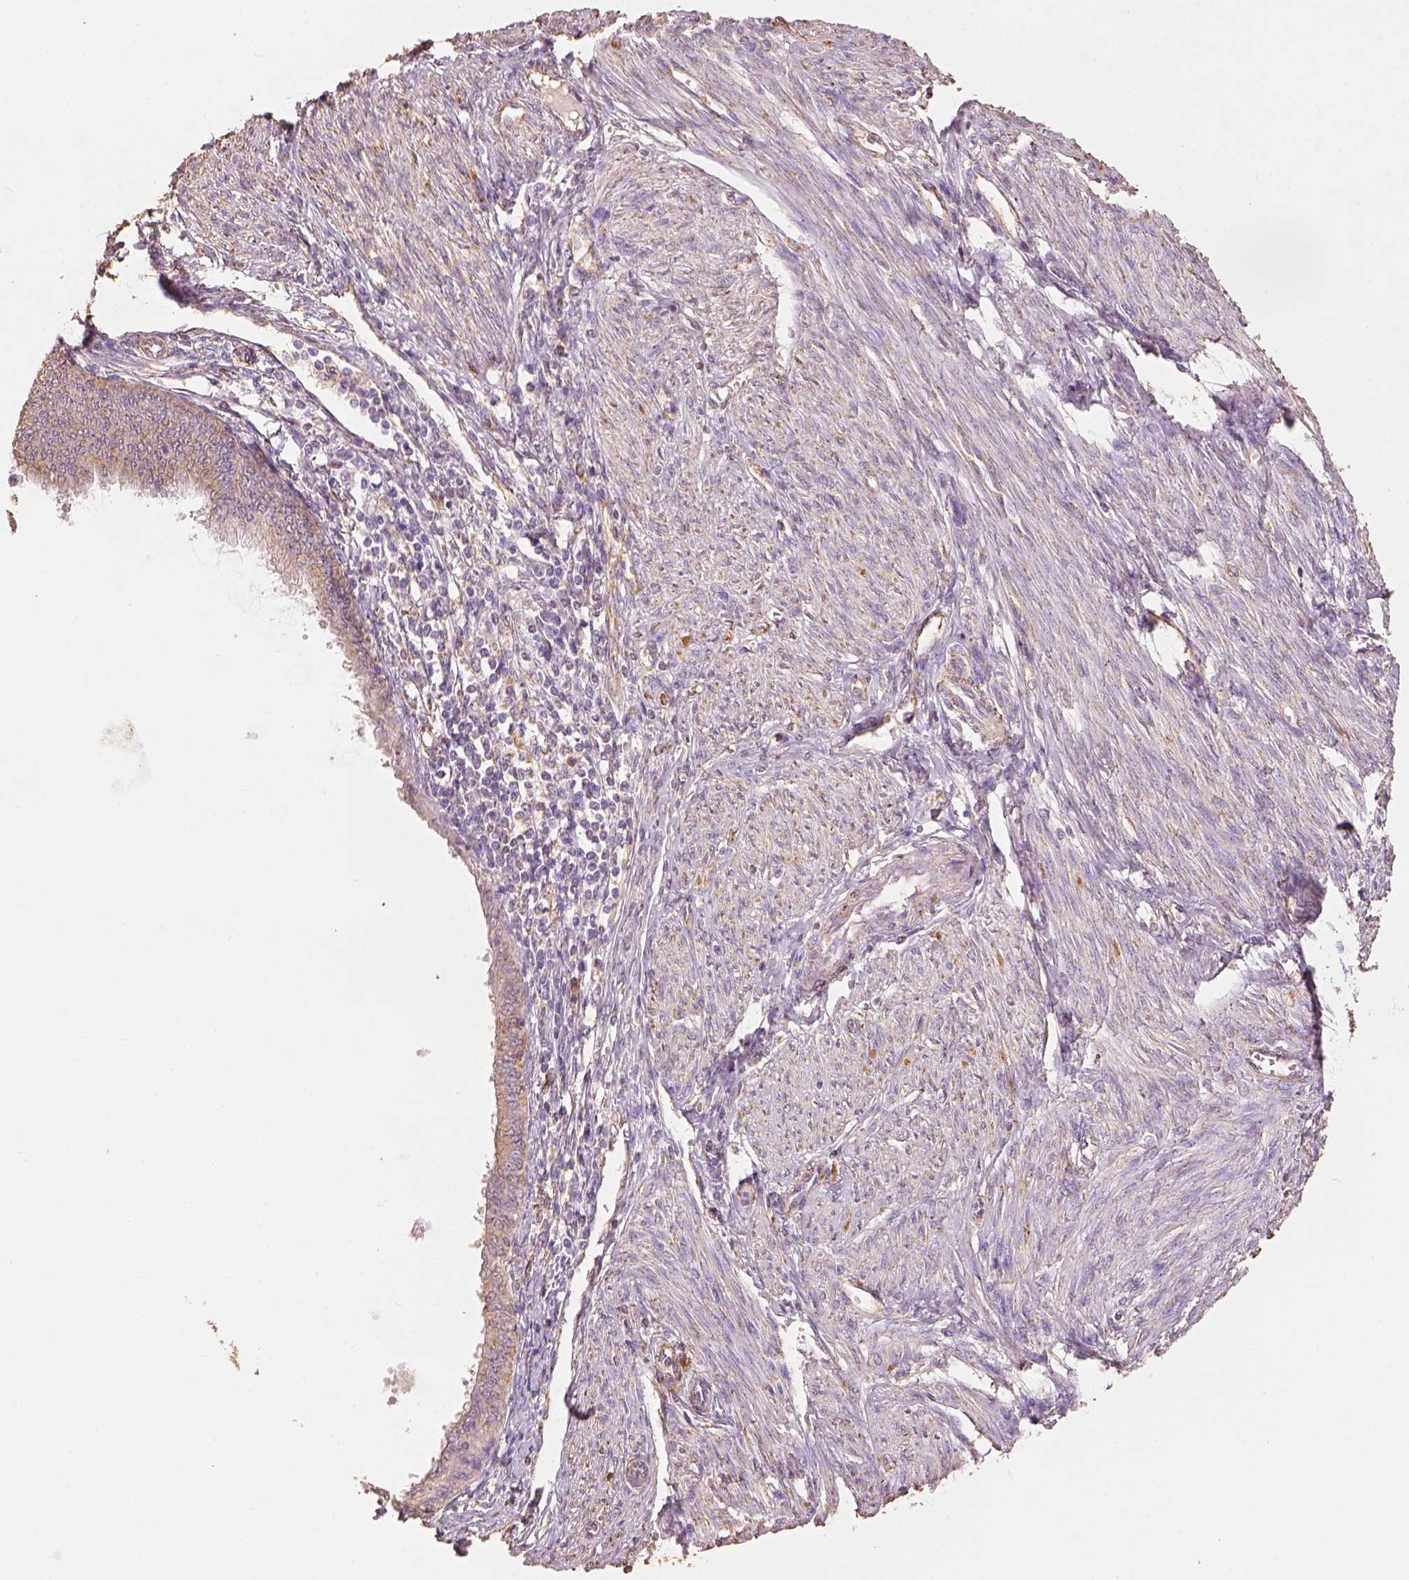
{"staining": {"intensity": "moderate", "quantity": ">75%", "location": "cytoplasmic/membranous"}, "tissue": "endometrial cancer", "cell_type": "Tumor cells", "image_type": "cancer", "snomed": [{"axis": "morphology", "description": "Adenocarcinoma, NOS"}, {"axis": "topography", "description": "Endometrium"}], "caption": "Protein analysis of adenocarcinoma (endometrial) tissue reveals moderate cytoplasmic/membranous staining in approximately >75% of tumor cells.", "gene": "AP2B1", "patient": {"sex": "female", "age": 68}}